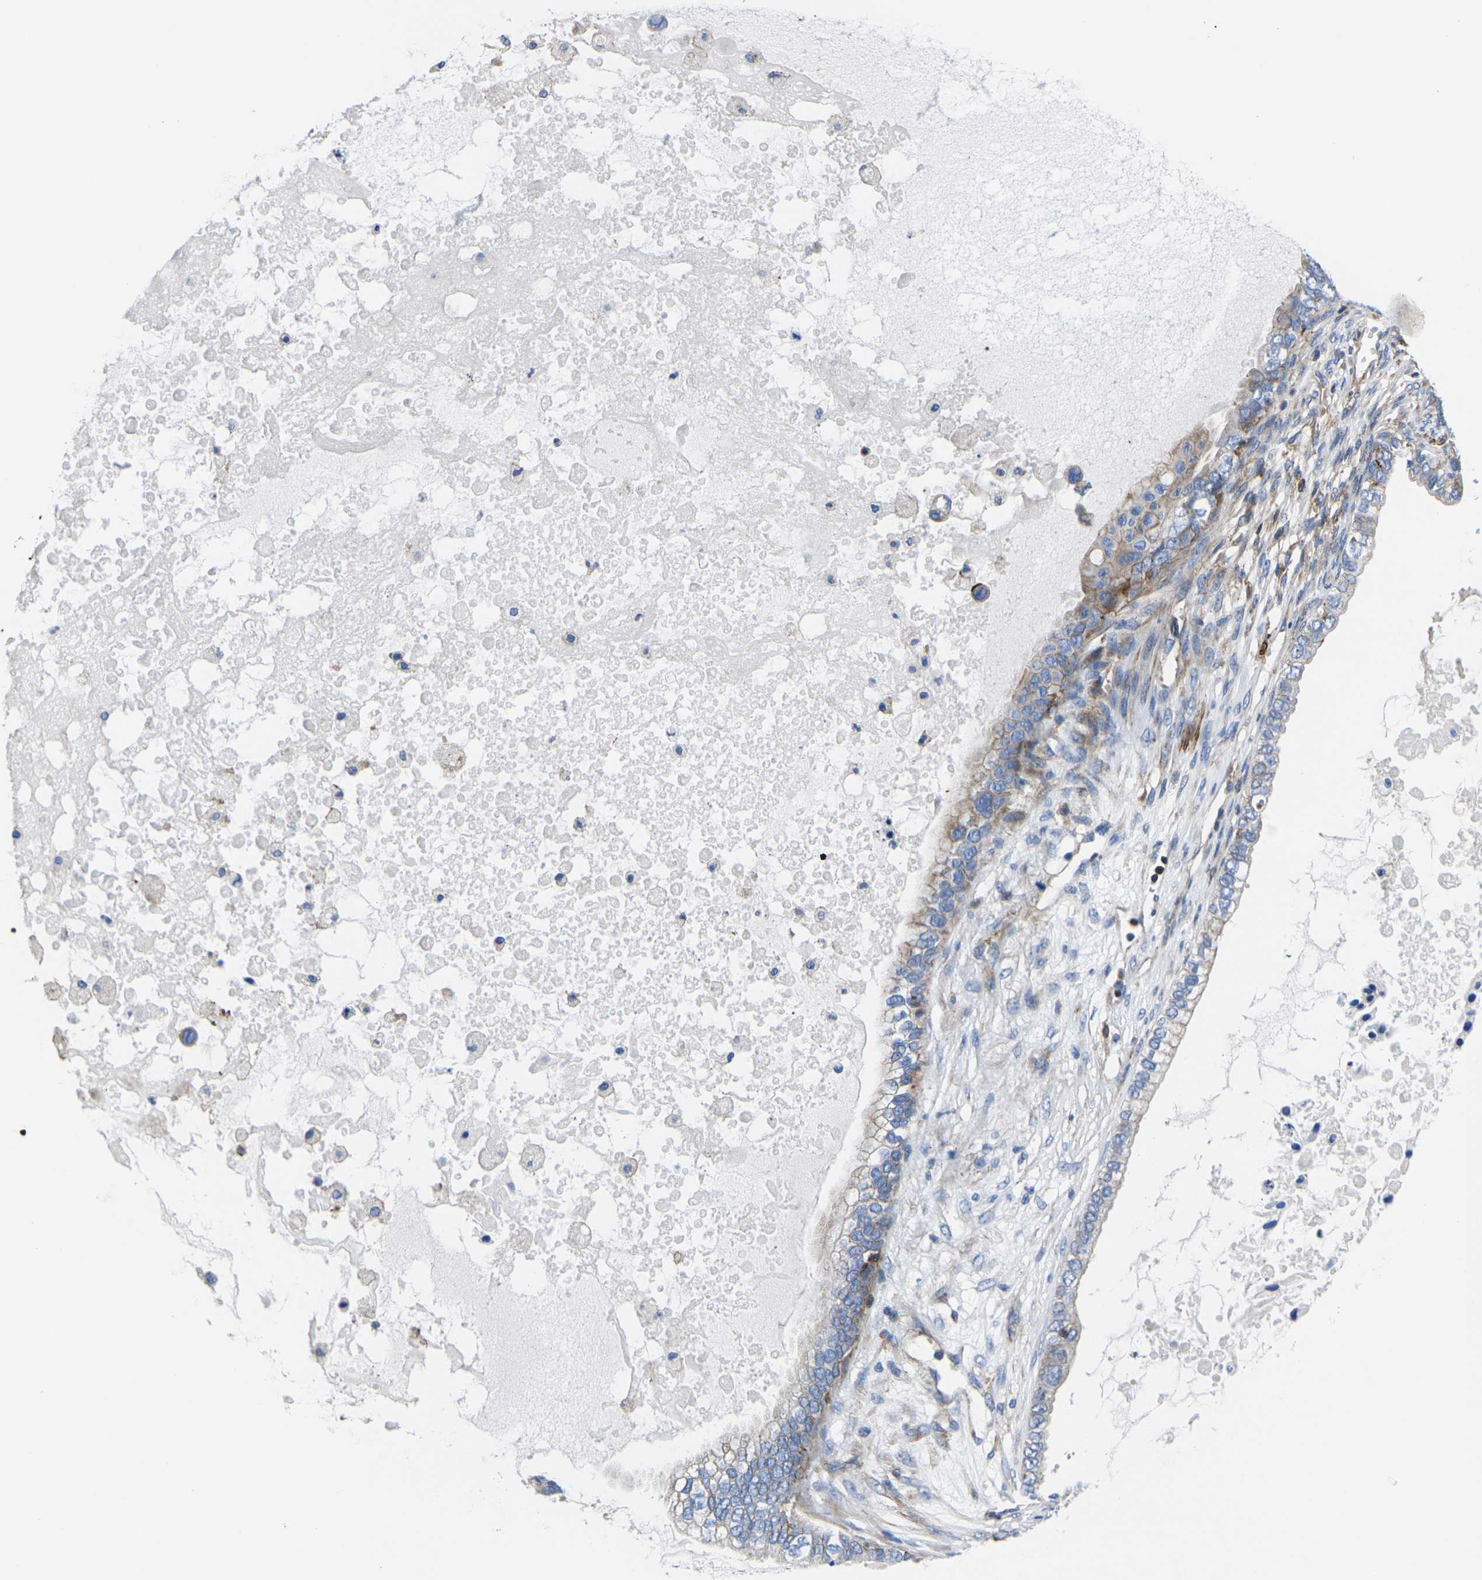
{"staining": {"intensity": "moderate", "quantity": "25%-75%", "location": "cytoplasmic/membranous"}, "tissue": "ovarian cancer", "cell_type": "Tumor cells", "image_type": "cancer", "snomed": [{"axis": "morphology", "description": "Cystadenocarcinoma, mucinous, NOS"}, {"axis": "topography", "description": "Ovary"}], "caption": "Immunohistochemical staining of ovarian cancer (mucinous cystadenocarcinoma) displays medium levels of moderate cytoplasmic/membranous protein positivity in about 25%-75% of tumor cells.", "gene": "GPR4", "patient": {"sex": "female", "age": 80}}